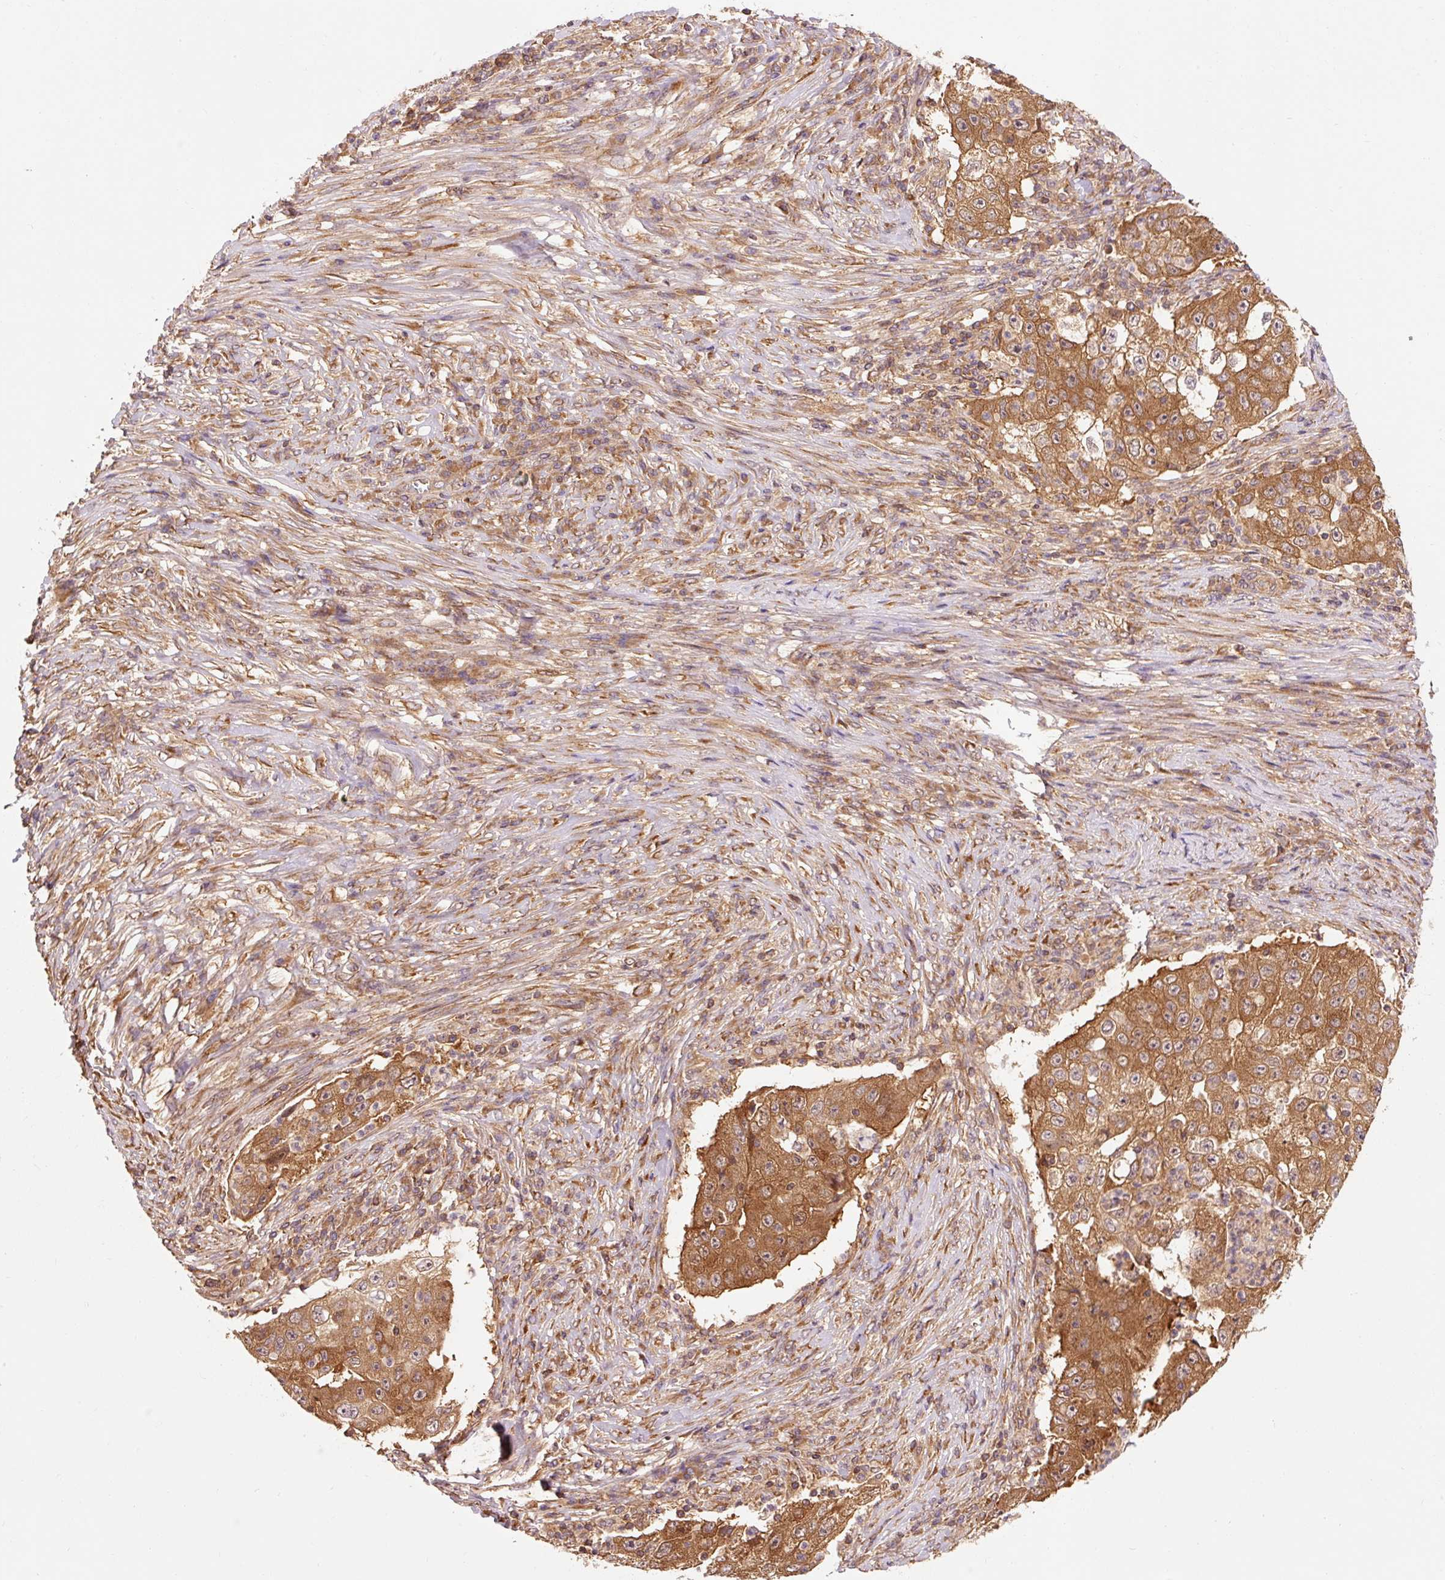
{"staining": {"intensity": "moderate", "quantity": ">75%", "location": "cytoplasmic/membranous"}, "tissue": "lung cancer", "cell_type": "Tumor cells", "image_type": "cancer", "snomed": [{"axis": "morphology", "description": "Squamous cell carcinoma, NOS"}, {"axis": "topography", "description": "Lung"}], "caption": "The histopathology image reveals a brown stain indicating the presence of a protein in the cytoplasmic/membranous of tumor cells in lung squamous cell carcinoma.", "gene": "PDAP1", "patient": {"sex": "male", "age": 64}}